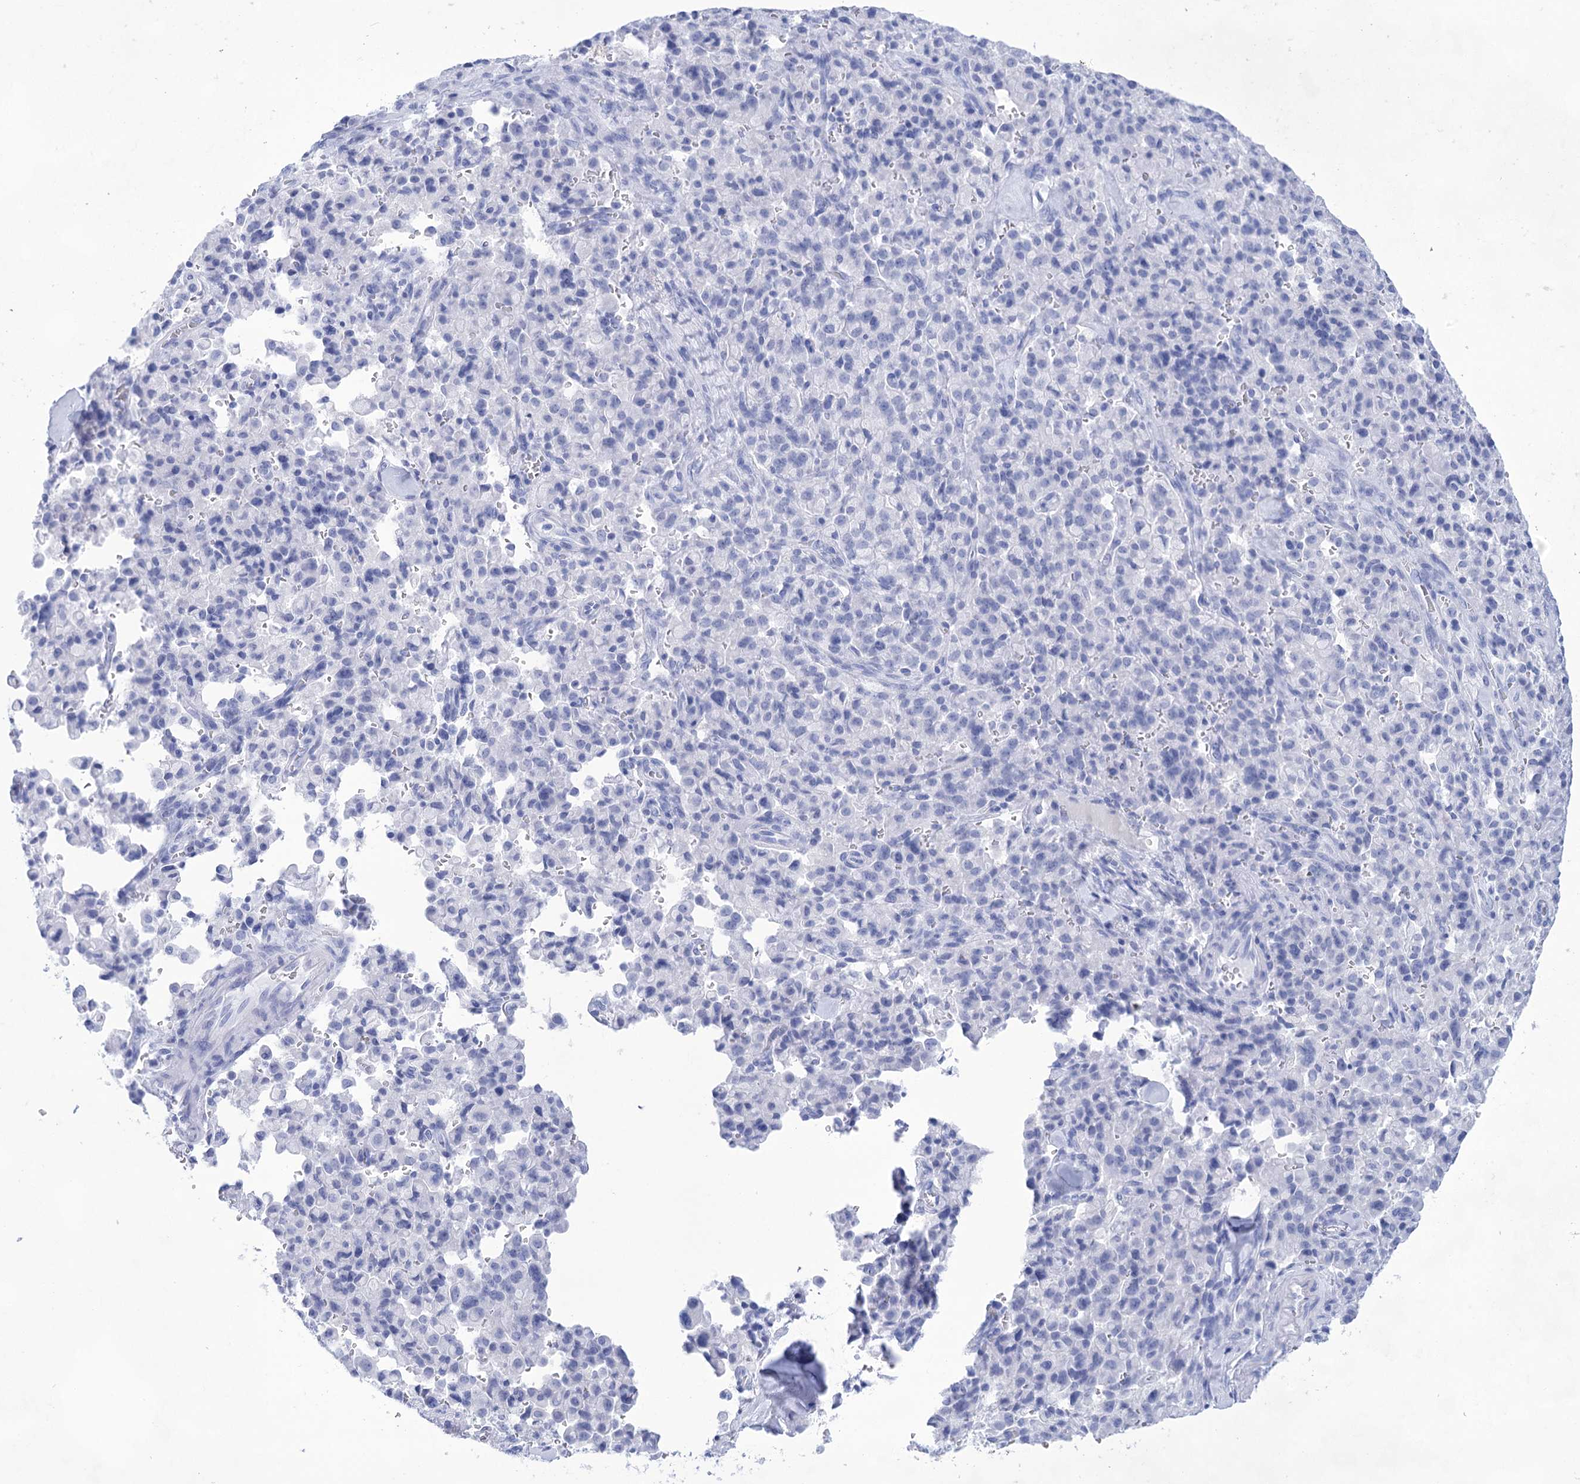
{"staining": {"intensity": "negative", "quantity": "none", "location": "none"}, "tissue": "pancreatic cancer", "cell_type": "Tumor cells", "image_type": "cancer", "snomed": [{"axis": "morphology", "description": "Adenocarcinoma, NOS"}, {"axis": "topography", "description": "Pancreas"}], "caption": "DAB immunohistochemical staining of pancreatic cancer reveals no significant staining in tumor cells. (Brightfield microscopy of DAB (3,3'-diaminobenzidine) IHC at high magnification).", "gene": "LALBA", "patient": {"sex": "male", "age": 65}}